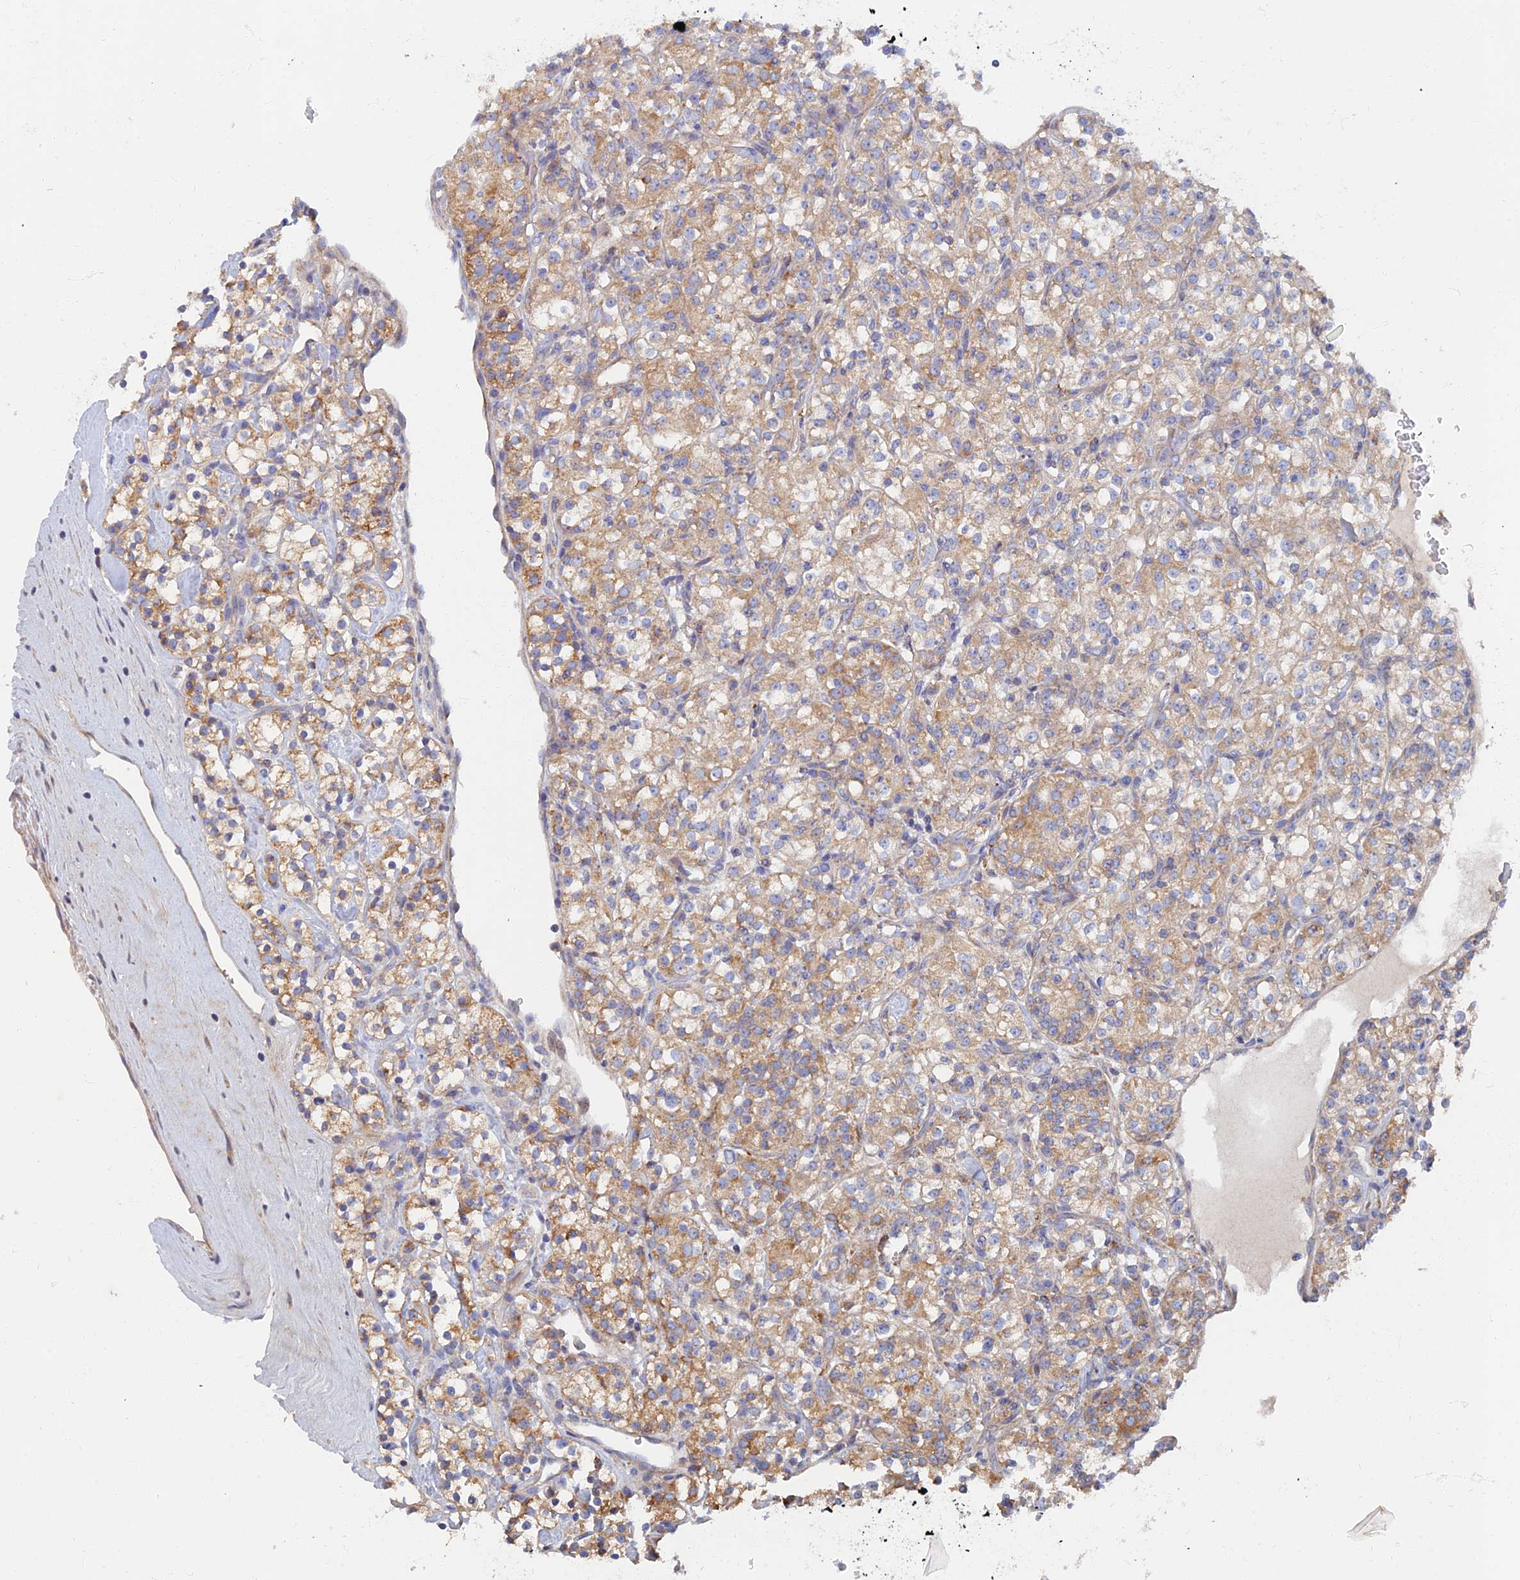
{"staining": {"intensity": "moderate", "quantity": "25%-75%", "location": "cytoplasmic/membranous"}, "tissue": "renal cancer", "cell_type": "Tumor cells", "image_type": "cancer", "snomed": [{"axis": "morphology", "description": "Adenocarcinoma, NOS"}, {"axis": "topography", "description": "Kidney"}], "caption": "Tumor cells reveal medium levels of moderate cytoplasmic/membranous positivity in approximately 25%-75% of cells in adenocarcinoma (renal). (DAB (3,3'-diaminobenzidine) IHC, brown staining for protein, blue staining for nuclei).", "gene": "TMEM44", "patient": {"sex": "male", "age": 77}}